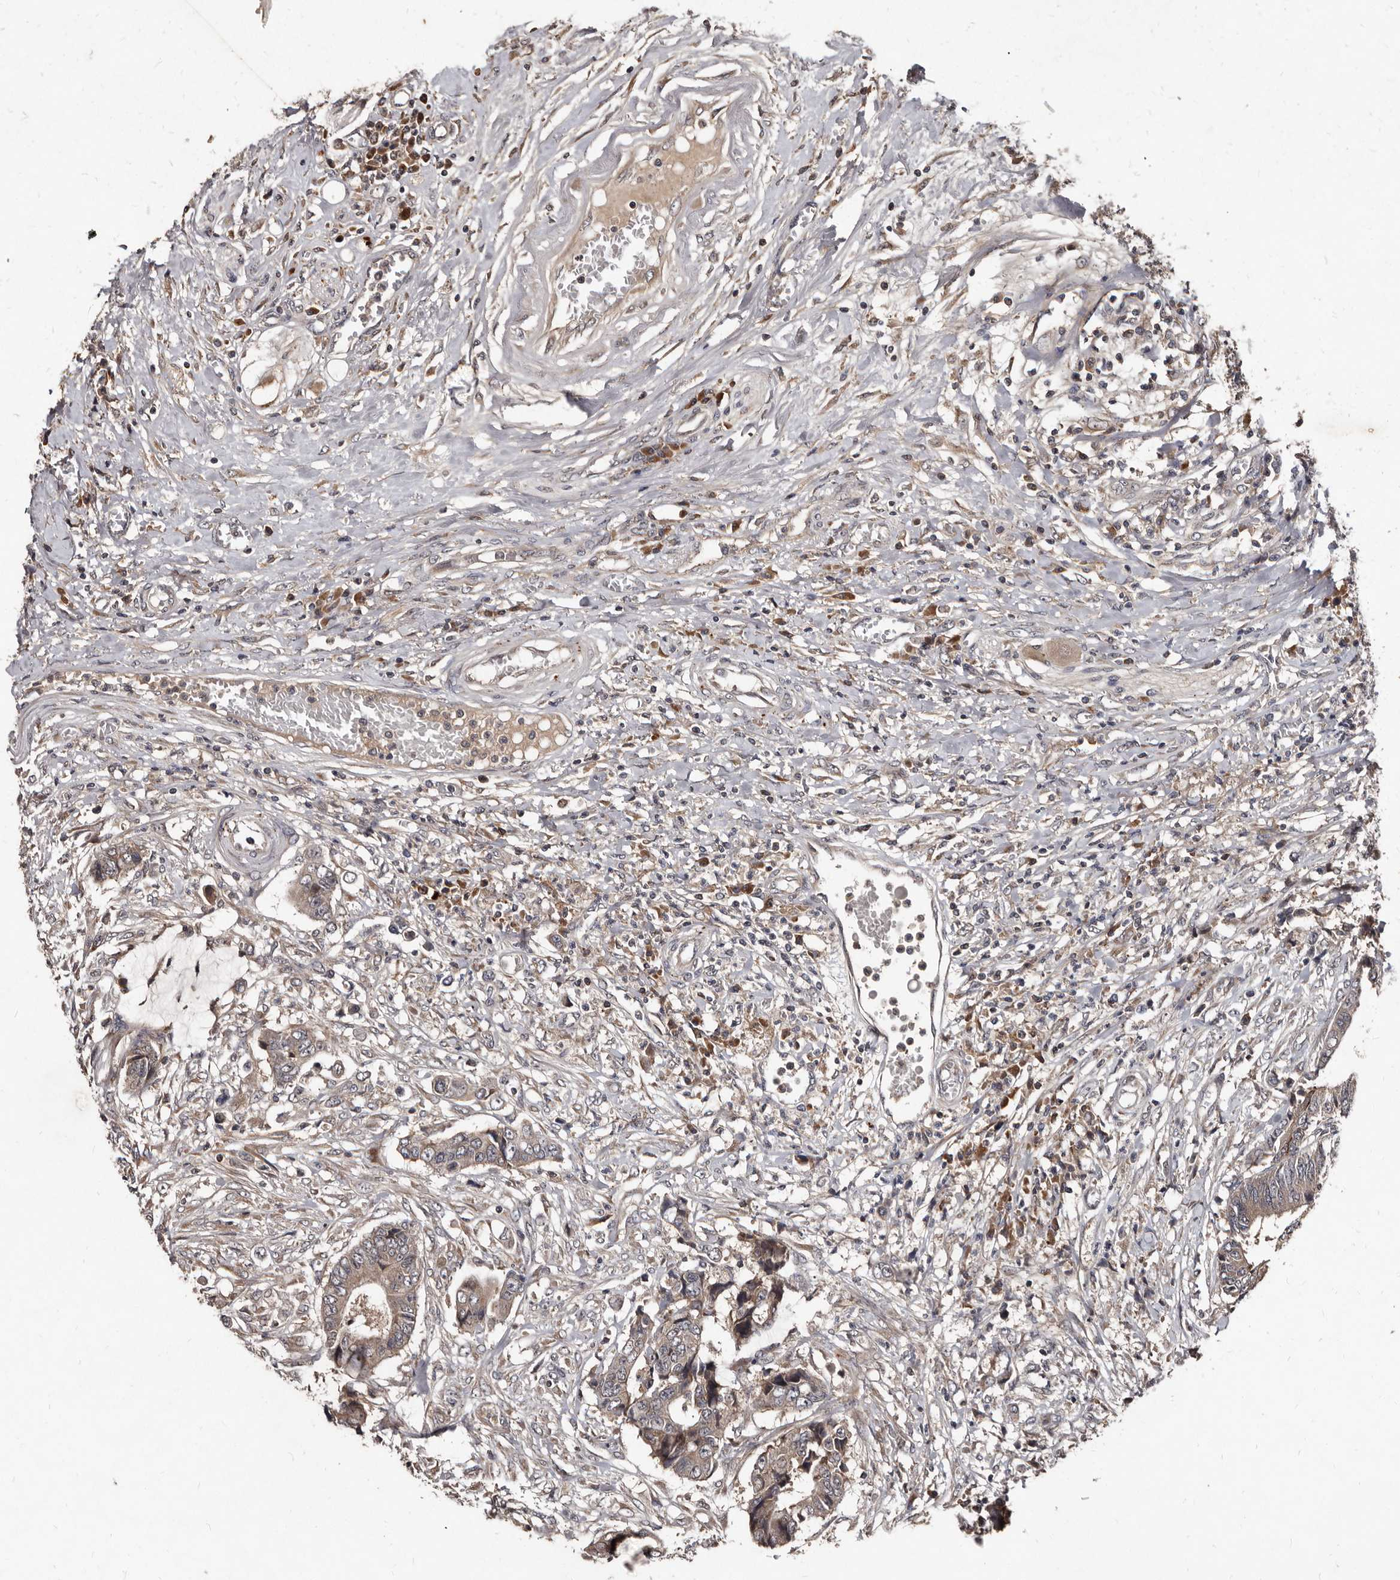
{"staining": {"intensity": "weak", "quantity": ">75%", "location": "cytoplasmic/membranous"}, "tissue": "colorectal cancer", "cell_type": "Tumor cells", "image_type": "cancer", "snomed": [{"axis": "morphology", "description": "Adenocarcinoma, NOS"}, {"axis": "topography", "description": "Rectum"}], "caption": "Colorectal adenocarcinoma stained with DAB immunohistochemistry (IHC) reveals low levels of weak cytoplasmic/membranous positivity in about >75% of tumor cells.", "gene": "PMVK", "patient": {"sex": "male", "age": 84}}